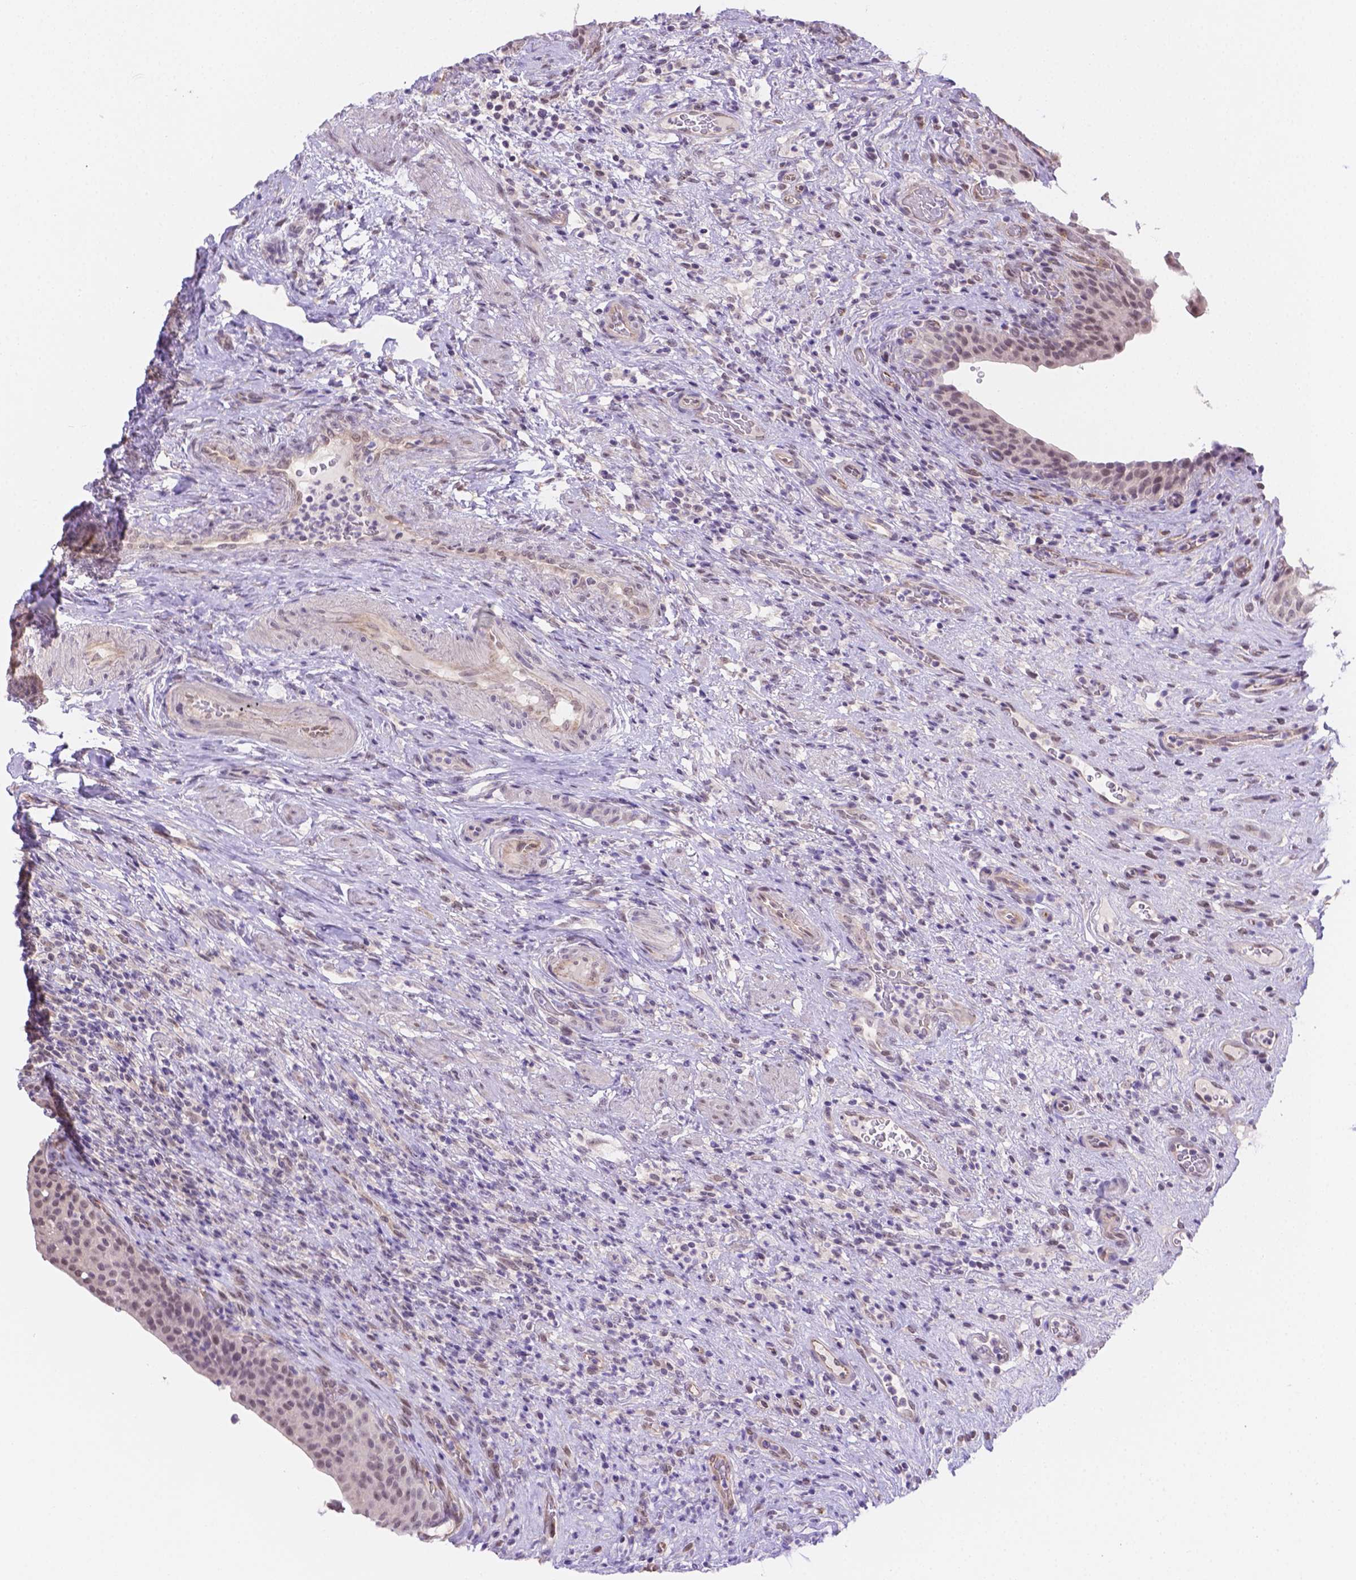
{"staining": {"intensity": "negative", "quantity": "none", "location": "none"}, "tissue": "urinary bladder", "cell_type": "Urothelial cells", "image_type": "normal", "snomed": [{"axis": "morphology", "description": "Normal tissue, NOS"}, {"axis": "topography", "description": "Urinary bladder"}, {"axis": "topography", "description": "Peripheral nerve tissue"}], "caption": "Immunohistochemistry (IHC) micrograph of benign human urinary bladder stained for a protein (brown), which shows no staining in urothelial cells.", "gene": "NXPE2", "patient": {"sex": "male", "age": 66}}